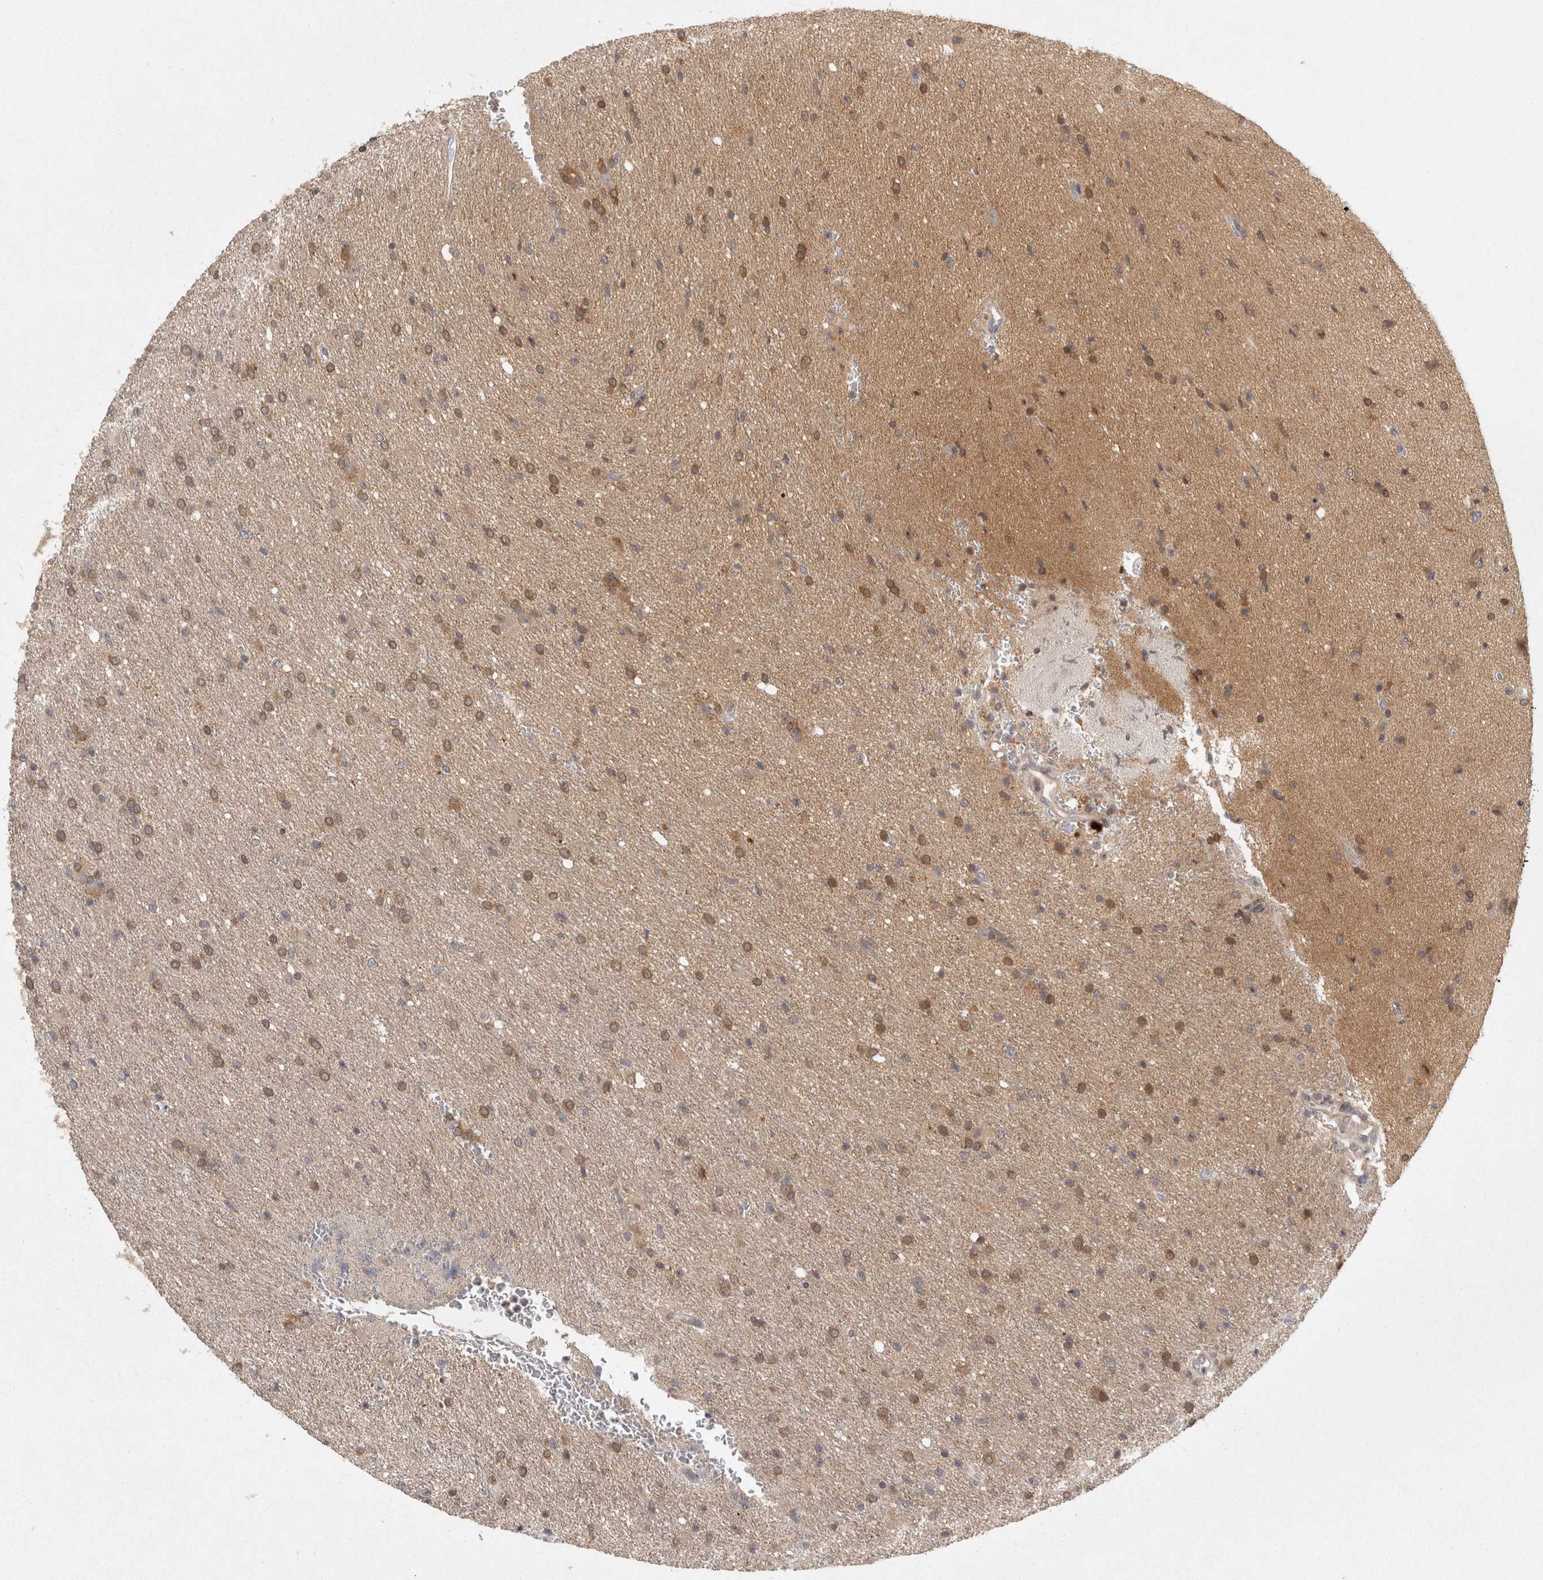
{"staining": {"intensity": "moderate", "quantity": ">75%", "location": "cytoplasmic/membranous"}, "tissue": "glioma", "cell_type": "Tumor cells", "image_type": "cancer", "snomed": [{"axis": "morphology", "description": "Glioma, malignant, High grade"}, {"axis": "topography", "description": "Brain"}], "caption": "IHC of malignant high-grade glioma exhibits medium levels of moderate cytoplasmic/membranous positivity in approximately >75% of tumor cells. (DAB (3,3'-diaminobenzidine) = brown stain, brightfield microscopy at high magnification).", "gene": "ACAT2", "patient": {"sex": "female", "age": 57}}